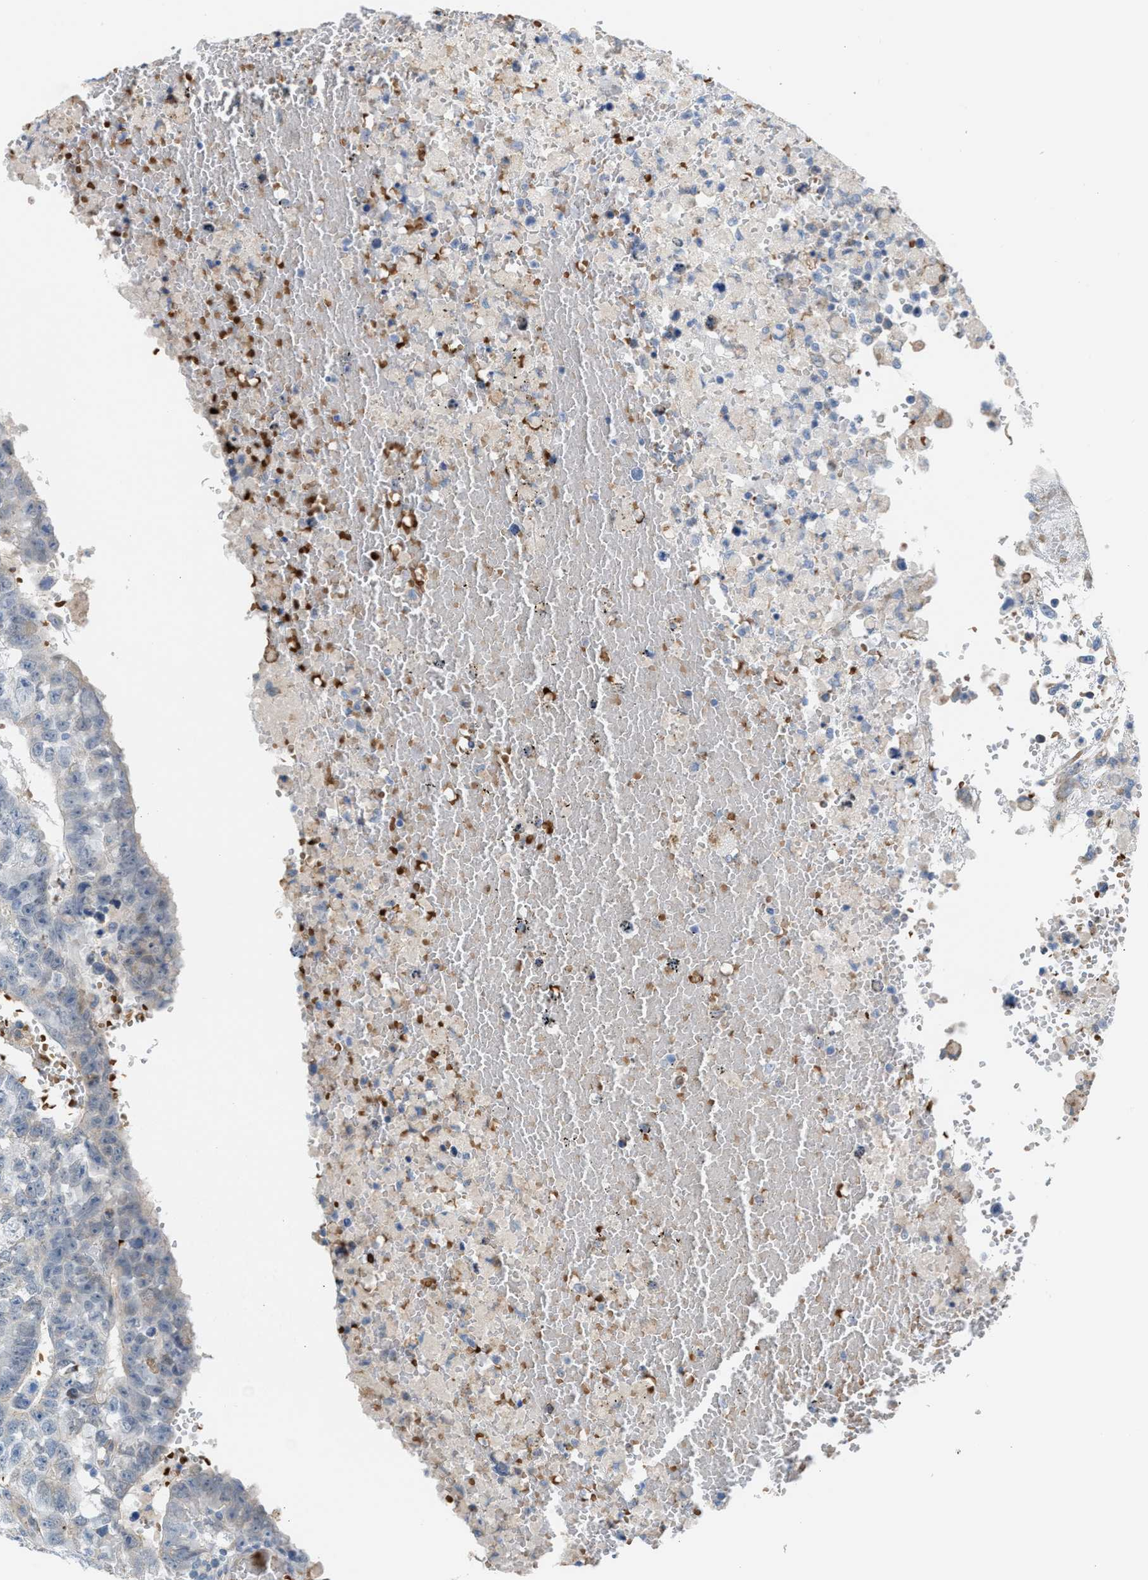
{"staining": {"intensity": "negative", "quantity": "none", "location": "none"}, "tissue": "testis cancer", "cell_type": "Tumor cells", "image_type": "cancer", "snomed": [{"axis": "morphology", "description": "Carcinoma, Embryonal, NOS"}, {"axis": "topography", "description": "Testis"}], "caption": "IHC of human embryonal carcinoma (testis) exhibits no staining in tumor cells.", "gene": "CA3", "patient": {"sex": "male", "age": 25}}